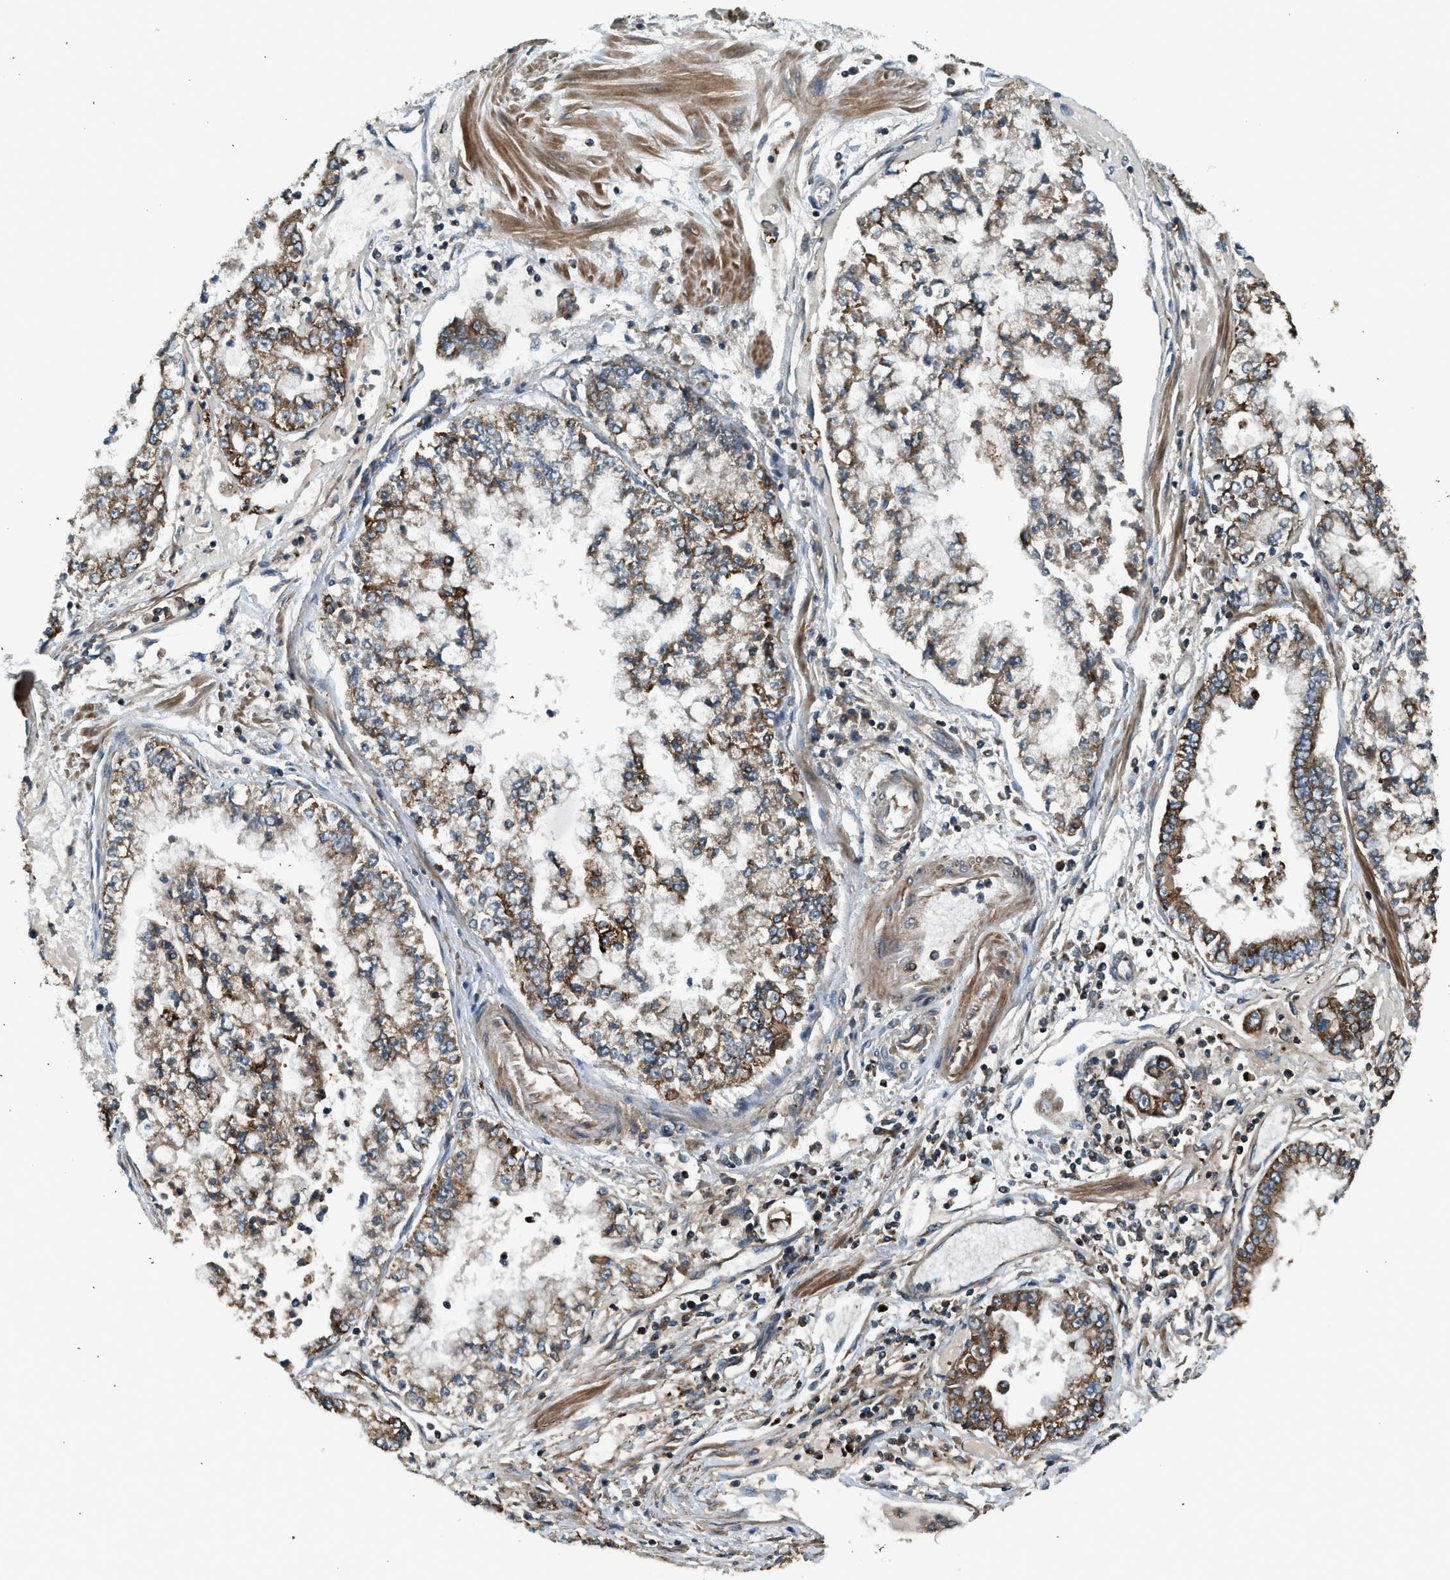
{"staining": {"intensity": "strong", "quantity": ">75%", "location": "cytoplasmic/membranous"}, "tissue": "stomach cancer", "cell_type": "Tumor cells", "image_type": "cancer", "snomed": [{"axis": "morphology", "description": "Adenocarcinoma, NOS"}, {"axis": "topography", "description": "Stomach"}], "caption": "There is high levels of strong cytoplasmic/membranous staining in tumor cells of adenocarcinoma (stomach), as demonstrated by immunohistochemical staining (brown color).", "gene": "STARD3", "patient": {"sex": "male", "age": 76}}